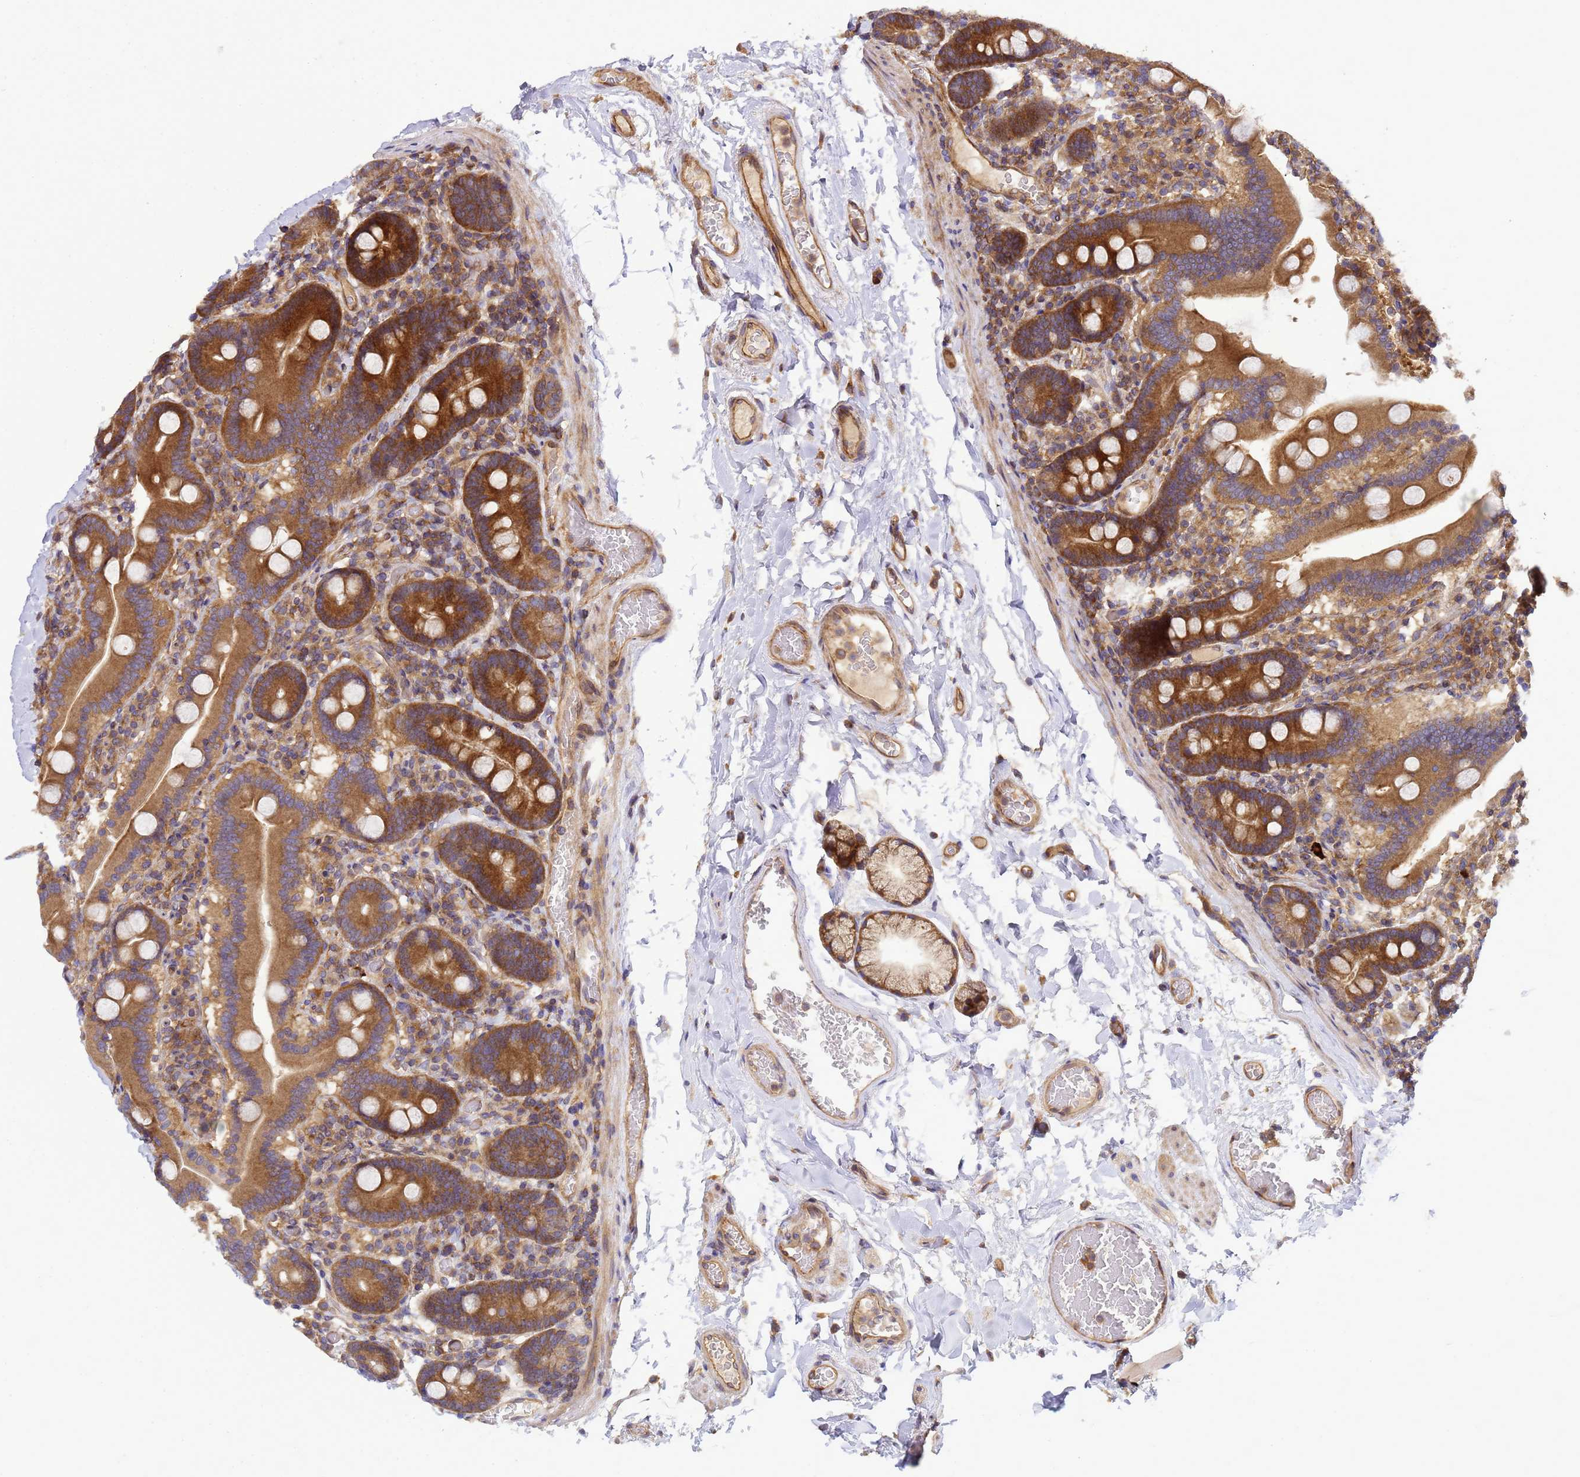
{"staining": {"intensity": "strong", "quantity": ">75%", "location": "cytoplasmic/membranous"}, "tissue": "duodenum", "cell_type": "Glandular cells", "image_type": "normal", "snomed": [{"axis": "morphology", "description": "Normal tissue, NOS"}, {"axis": "topography", "description": "Duodenum"}], "caption": "Protein expression analysis of normal human duodenum reveals strong cytoplasmic/membranous staining in about >75% of glandular cells. (DAB IHC, brown staining for protein, blue staining for nuclei).", "gene": "BECN1", "patient": {"sex": "male", "age": 55}}